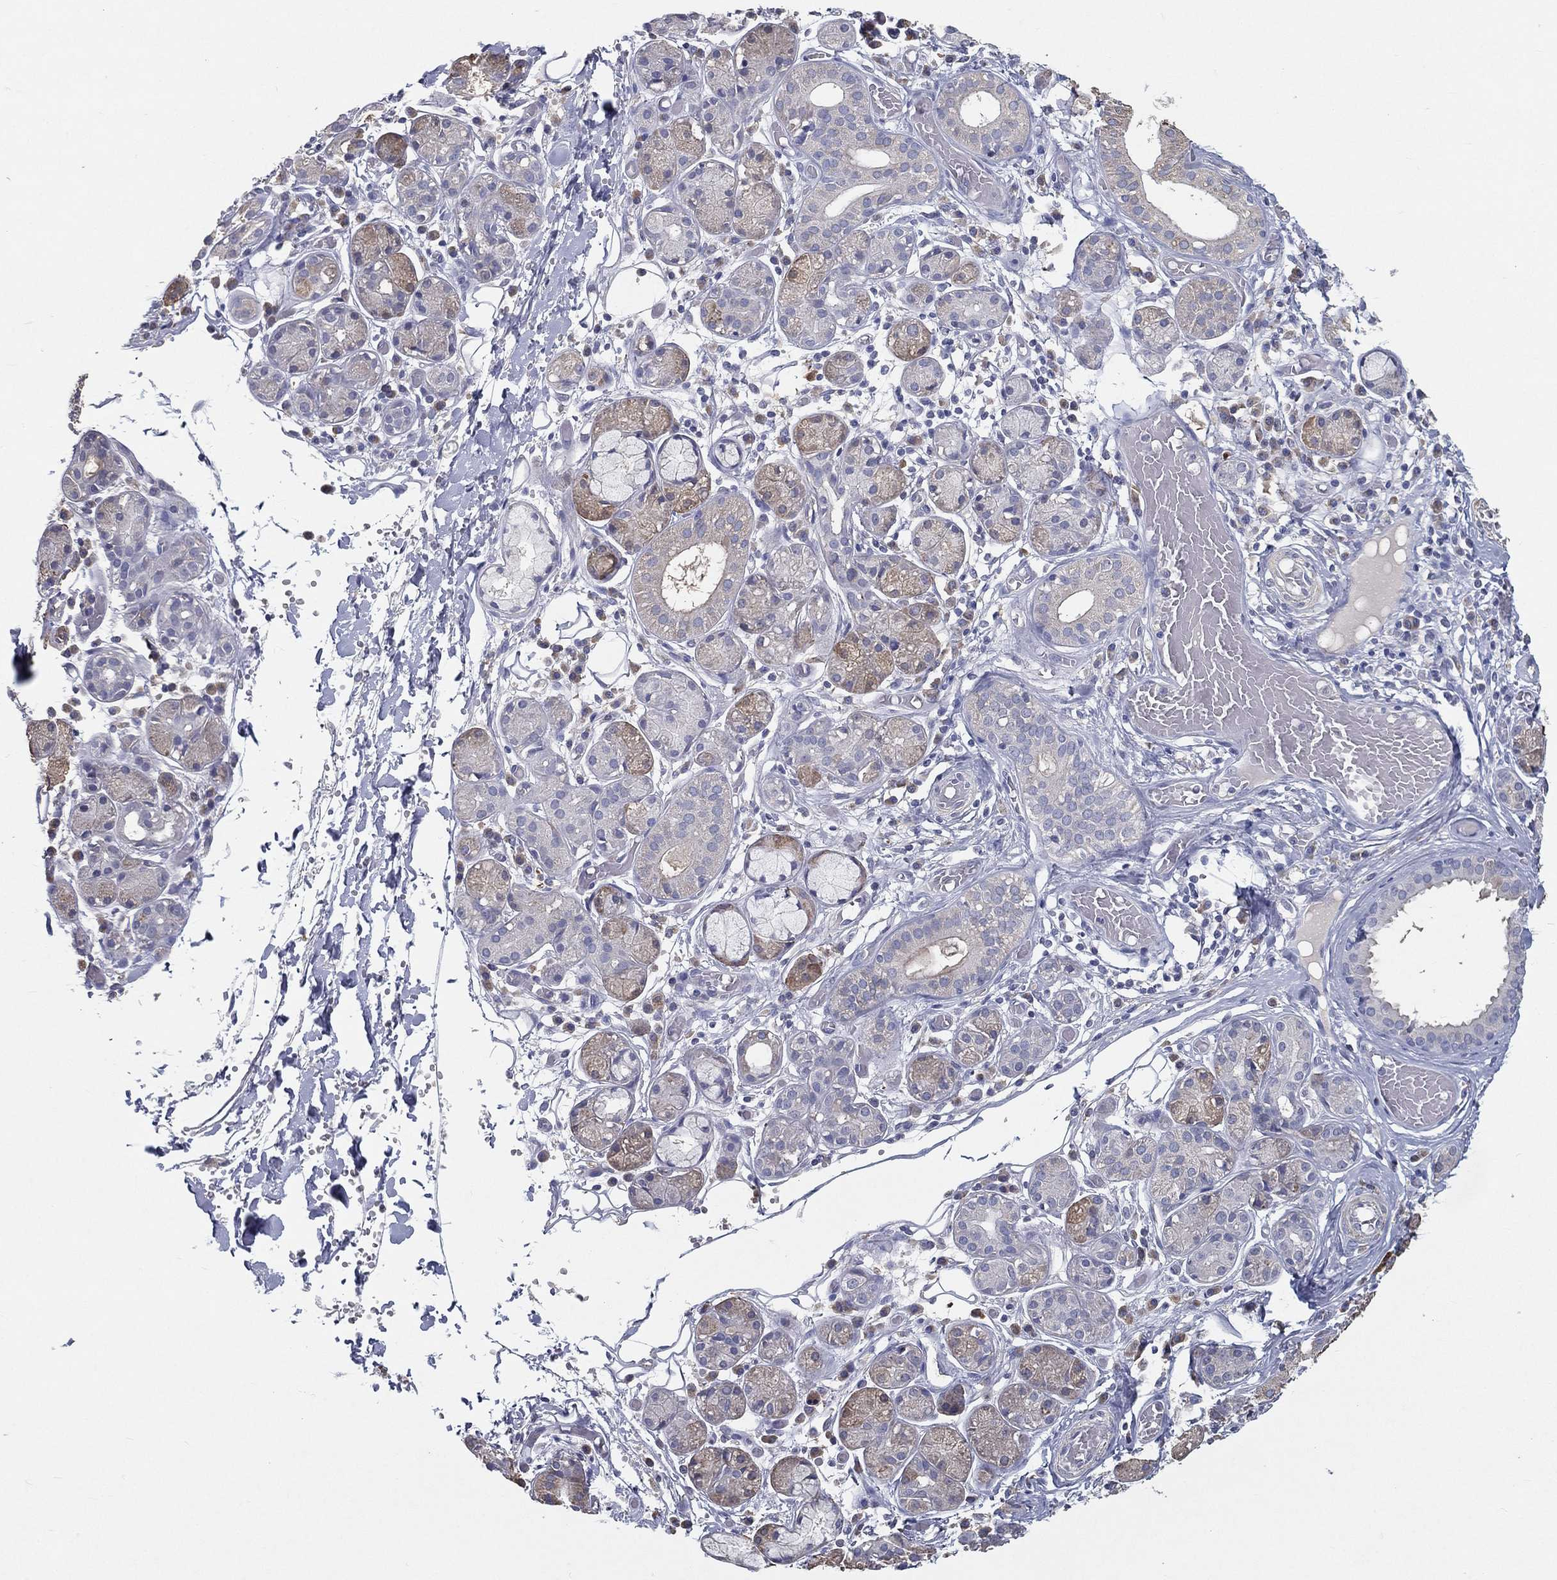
{"staining": {"intensity": "moderate", "quantity": "<25%", "location": "cytoplasmic/membranous"}, "tissue": "salivary gland", "cell_type": "Glandular cells", "image_type": "normal", "snomed": [{"axis": "morphology", "description": "Normal tissue, NOS"}, {"axis": "topography", "description": "Salivary gland"}, {"axis": "topography", "description": "Peripheral nerve tissue"}], "caption": "This histopathology image shows immunohistochemistry (IHC) staining of benign human salivary gland, with low moderate cytoplasmic/membranous positivity in approximately <25% of glandular cells.", "gene": "PCSK1", "patient": {"sex": "male", "age": 71}}